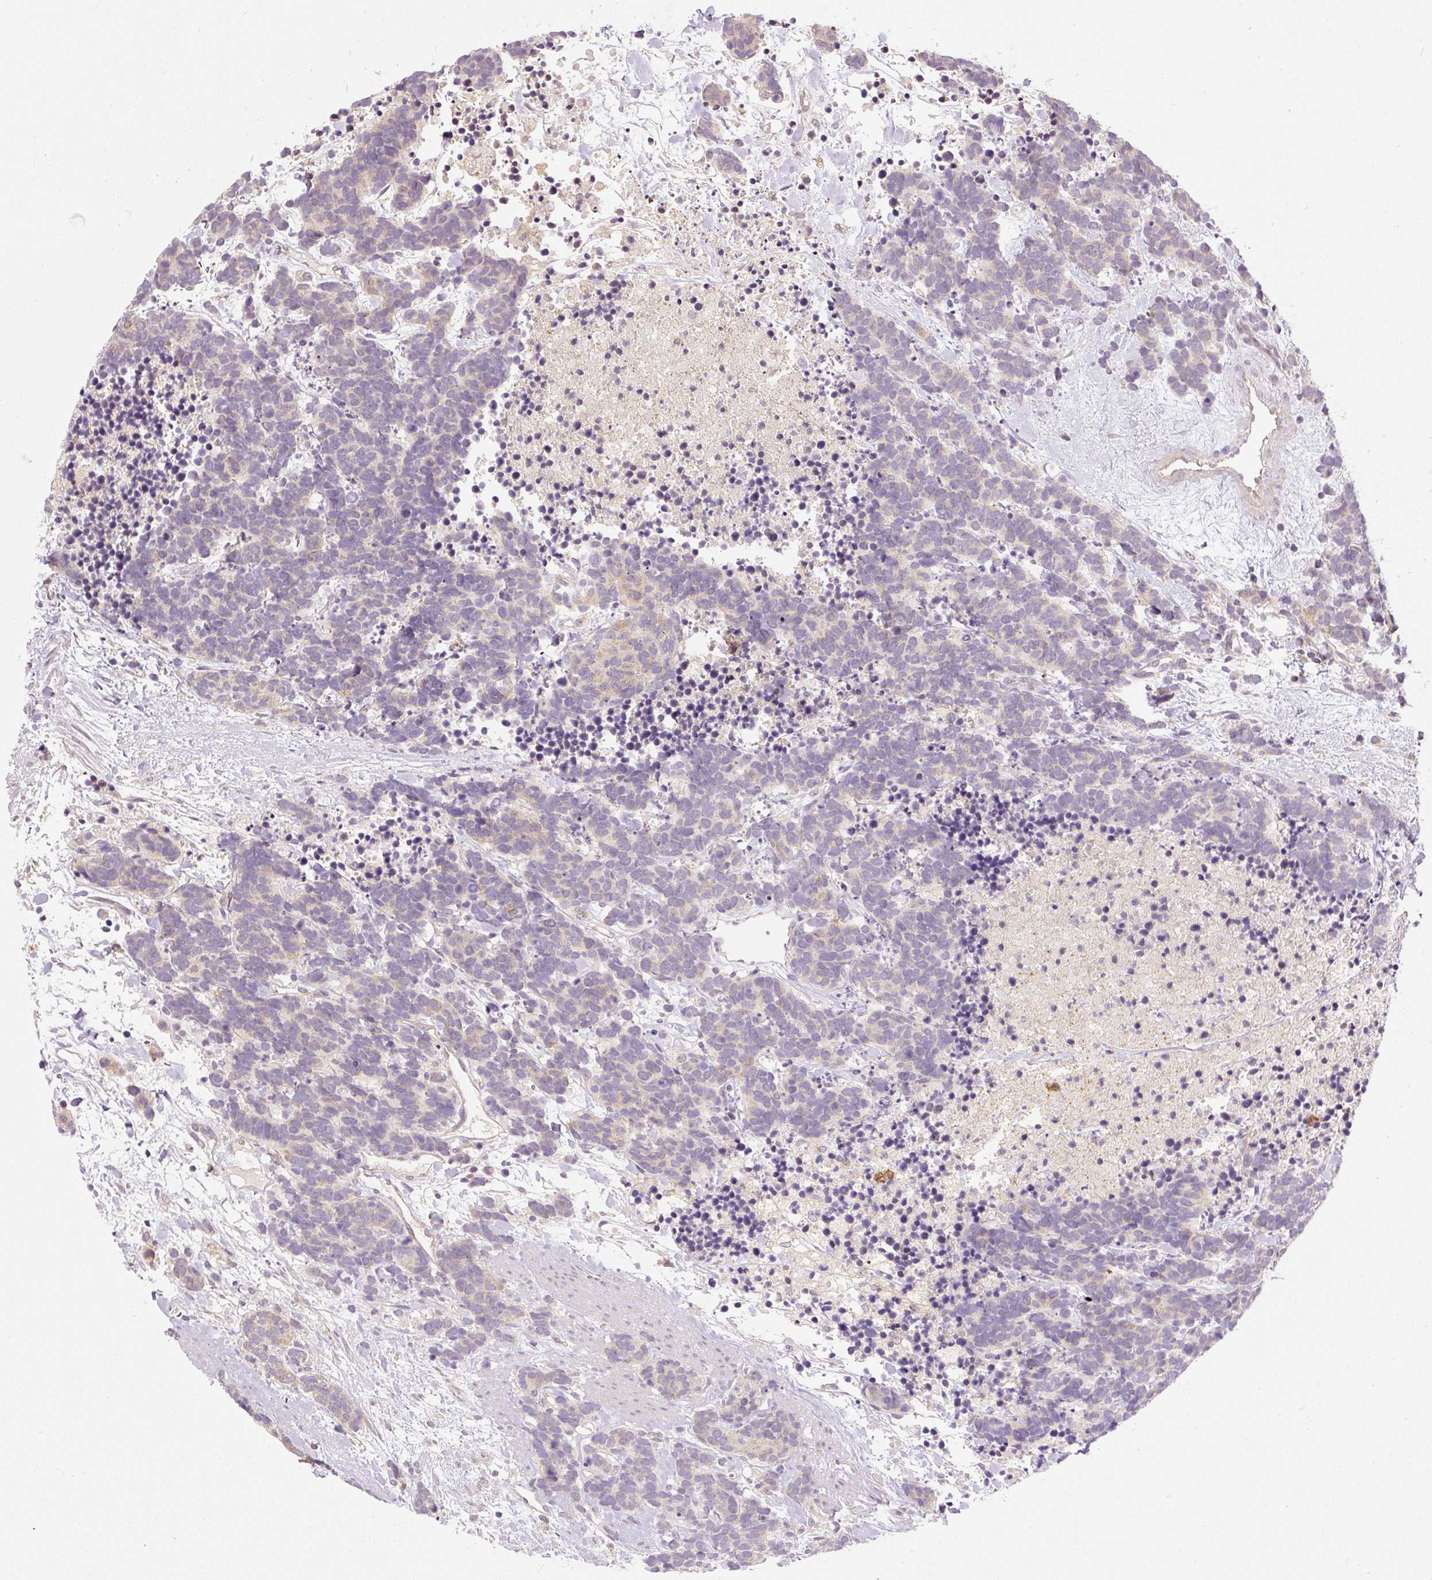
{"staining": {"intensity": "weak", "quantity": "<25%", "location": "cytoplasmic/membranous"}, "tissue": "carcinoid", "cell_type": "Tumor cells", "image_type": "cancer", "snomed": [{"axis": "morphology", "description": "Carcinoma, NOS"}, {"axis": "morphology", "description": "Carcinoid, malignant, NOS"}, {"axis": "topography", "description": "Prostate"}], "caption": "Tumor cells are negative for brown protein staining in carcinoma.", "gene": "CTTNBP2", "patient": {"sex": "male", "age": 57}}